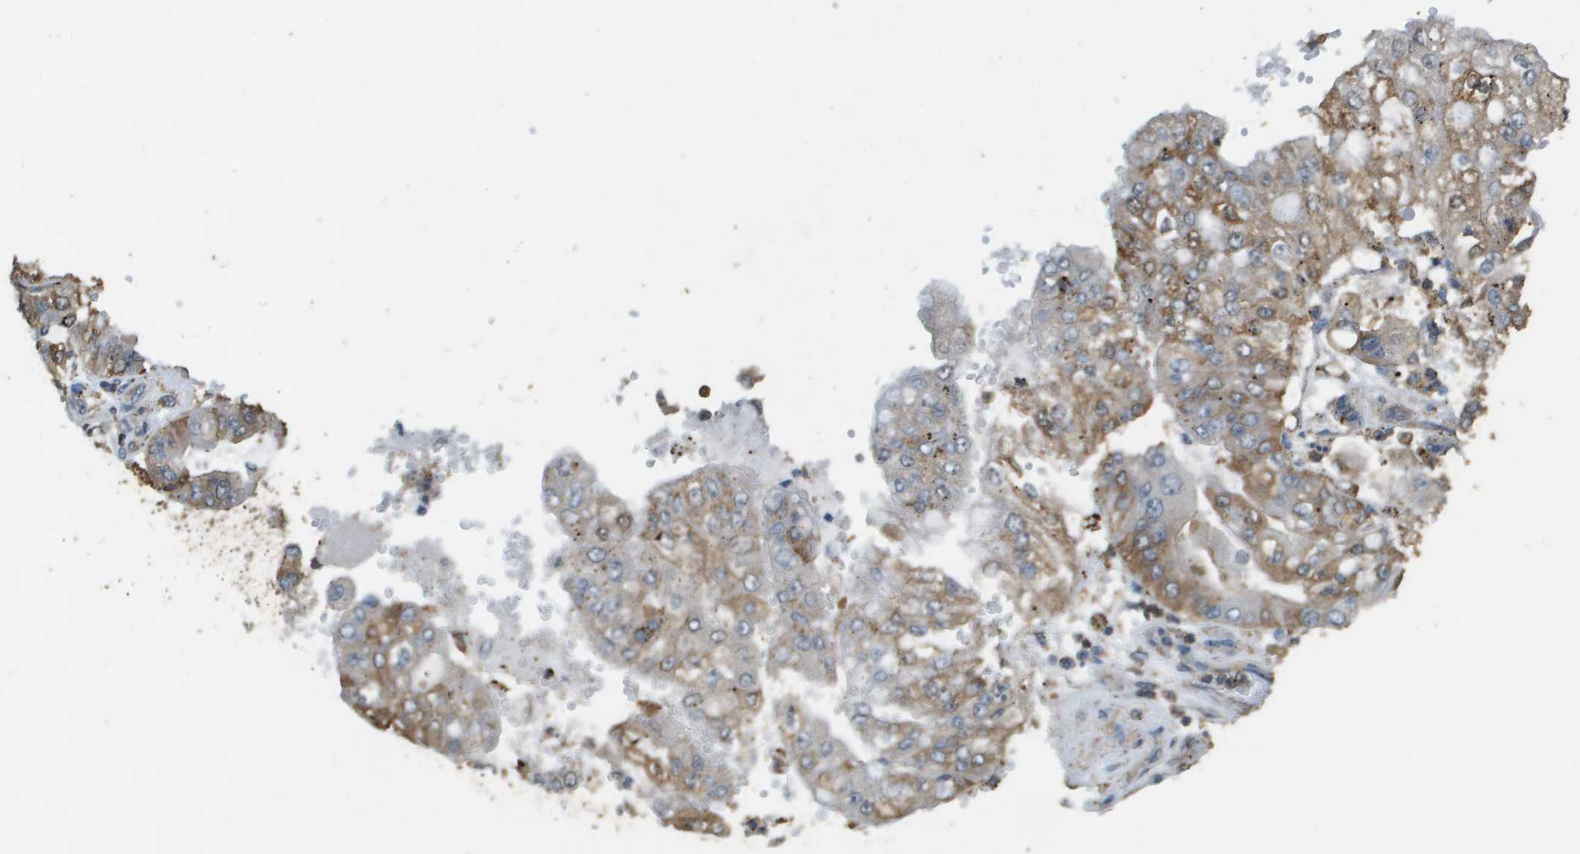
{"staining": {"intensity": "moderate", "quantity": ">75%", "location": "cytoplasmic/membranous"}, "tissue": "stomach cancer", "cell_type": "Tumor cells", "image_type": "cancer", "snomed": [{"axis": "morphology", "description": "Adenocarcinoma, NOS"}, {"axis": "topography", "description": "Stomach"}], "caption": "Protein analysis of stomach cancer (adenocarcinoma) tissue exhibits moderate cytoplasmic/membranous expression in about >75% of tumor cells.", "gene": "MS4A7", "patient": {"sex": "male", "age": 76}}